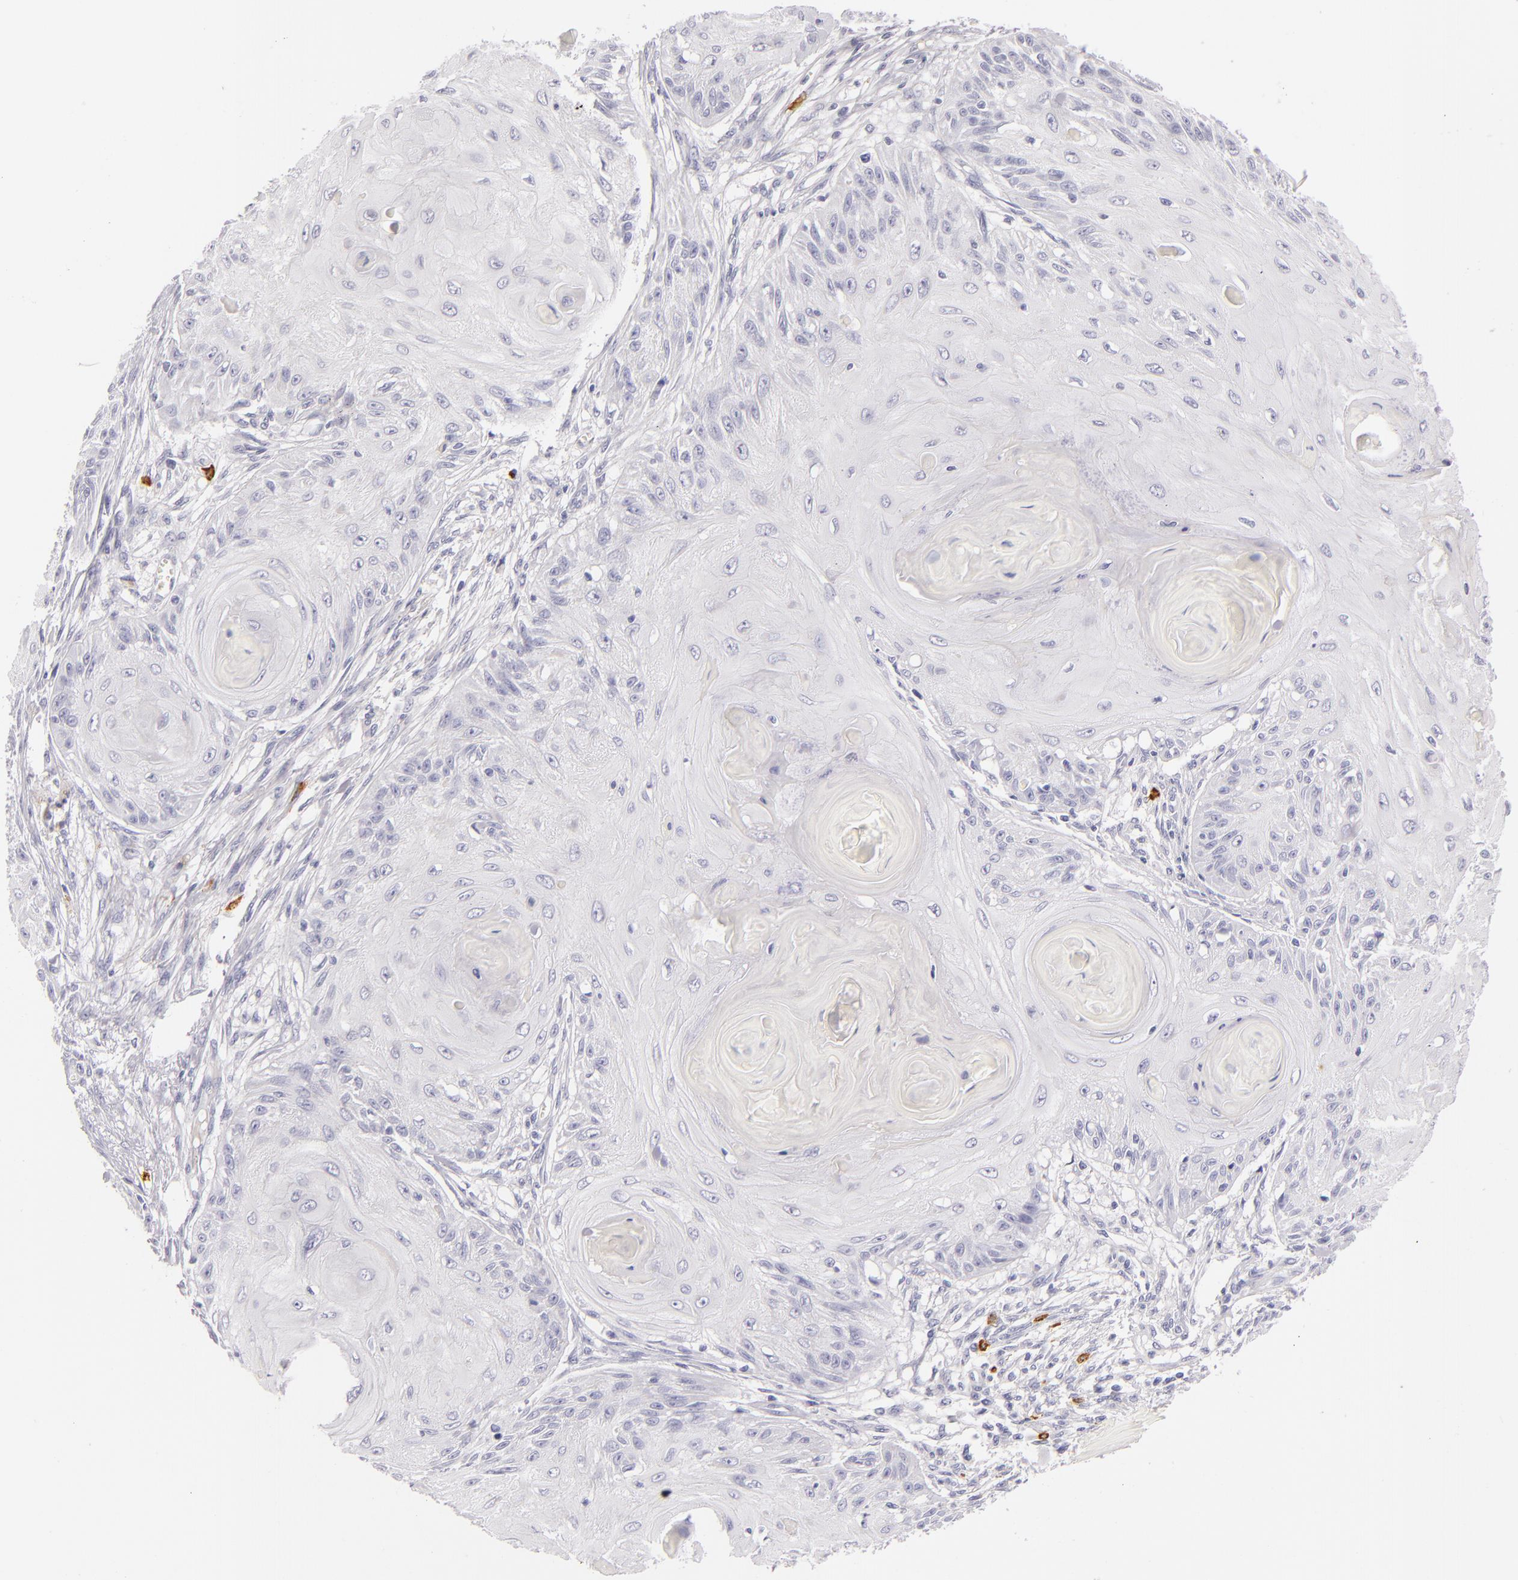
{"staining": {"intensity": "negative", "quantity": "none", "location": "none"}, "tissue": "skin cancer", "cell_type": "Tumor cells", "image_type": "cancer", "snomed": [{"axis": "morphology", "description": "Squamous cell carcinoma, NOS"}, {"axis": "topography", "description": "Skin"}], "caption": "Immunohistochemistry micrograph of neoplastic tissue: human skin cancer (squamous cell carcinoma) stained with DAB (3,3'-diaminobenzidine) reveals no significant protein expression in tumor cells.", "gene": "TPSD1", "patient": {"sex": "female", "age": 88}}